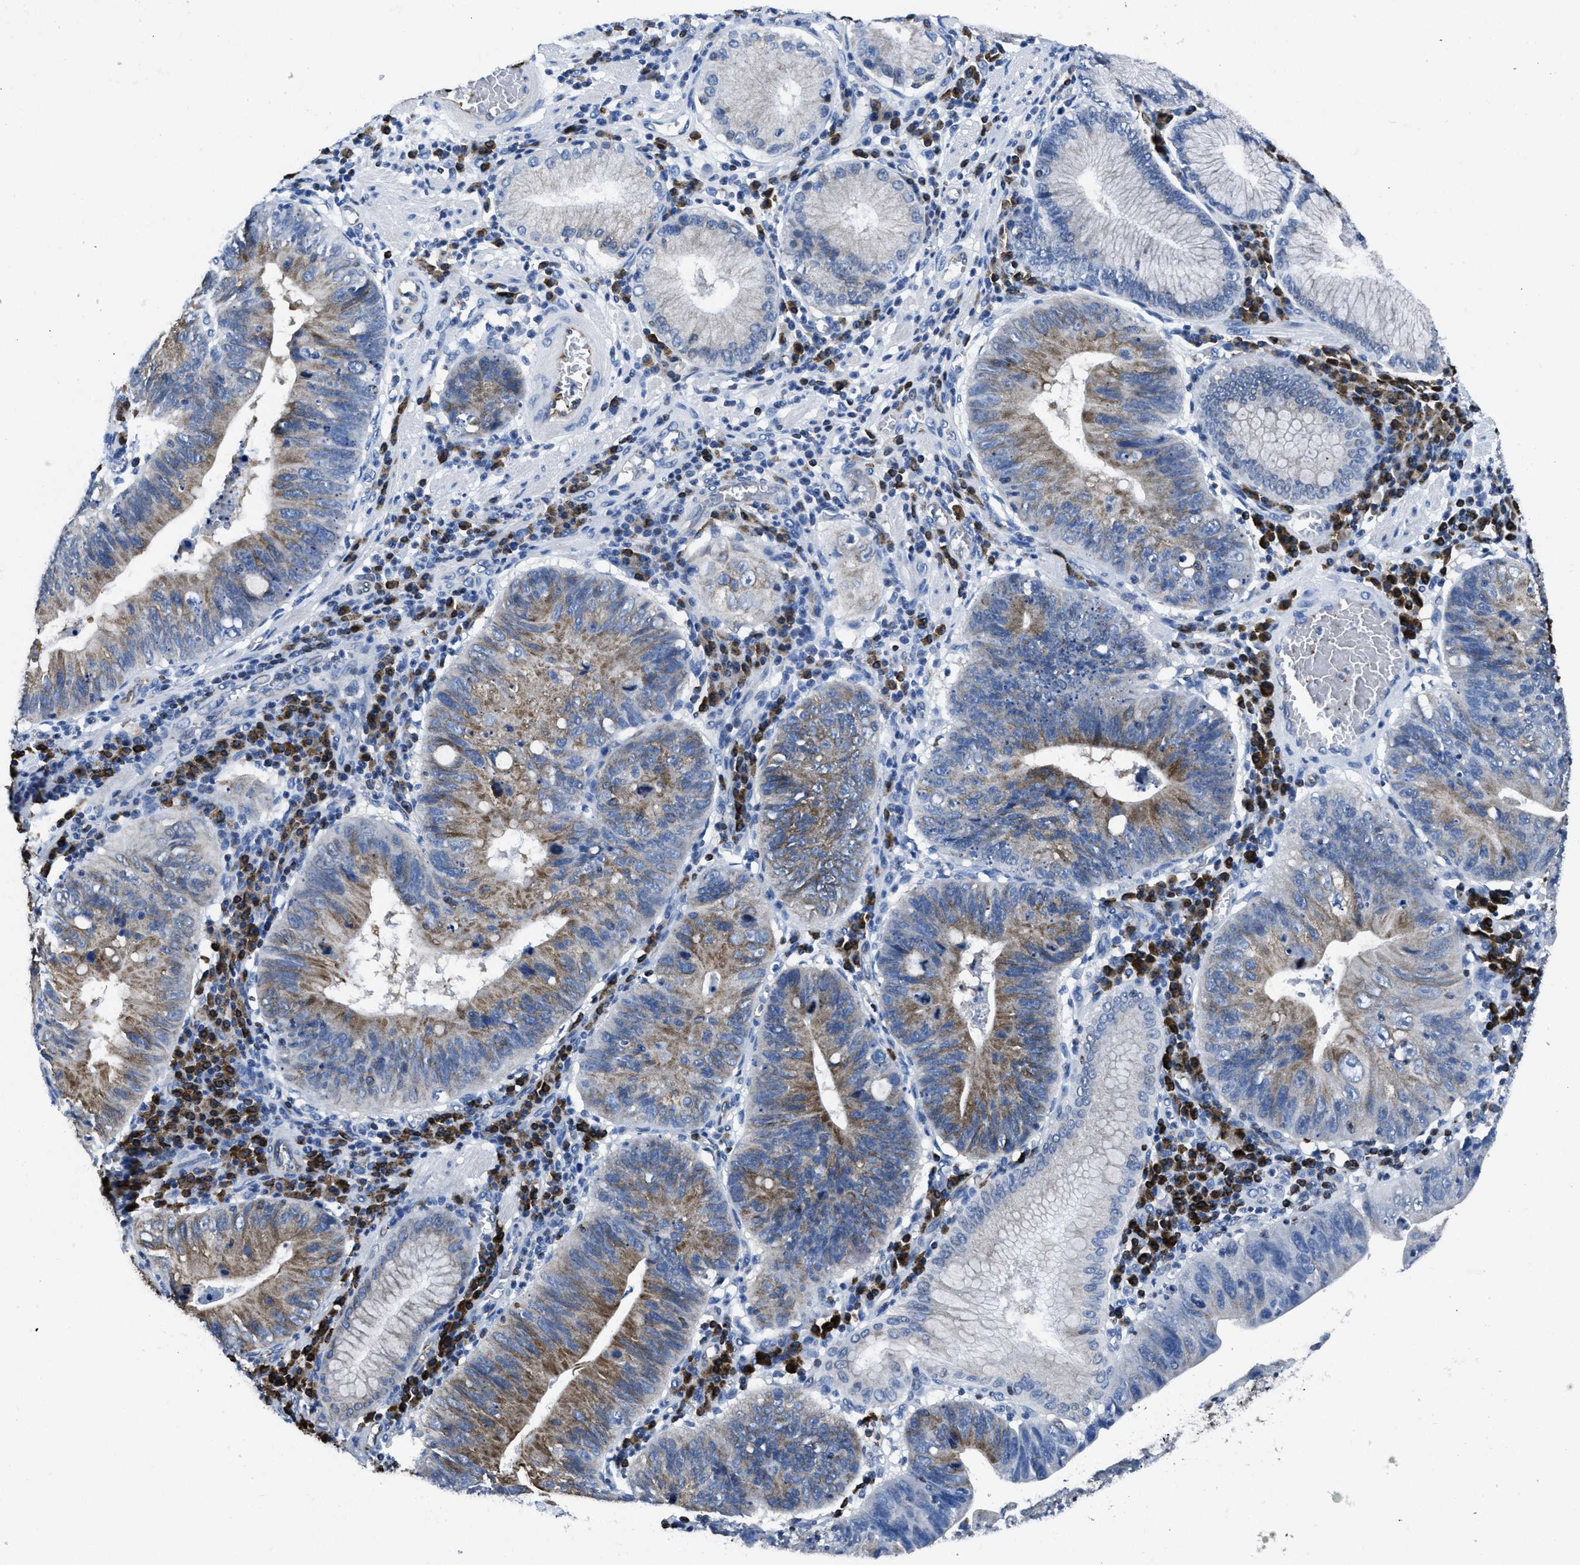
{"staining": {"intensity": "moderate", "quantity": "25%-75%", "location": "cytoplasmic/membranous"}, "tissue": "stomach cancer", "cell_type": "Tumor cells", "image_type": "cancer", "snomed": [{"axis": "morphology", "description": "Adenocarcinoma, NOS"}, {"axis": "topography", "description": "Stomach"}], "caption": "Immunohistochemistry photomicrograph of neoplastic tissue: human stomach cancer (adenocarcinoma) stained using IHC reveals medium levels of moderate protein expression localized specifically in the cytoplasmic/membranous of tumor cells, appearing as a cytoplasmic/membranous brown color.", "gene": "ITGA3", "patient": {"sex": "male", "age": 59}}